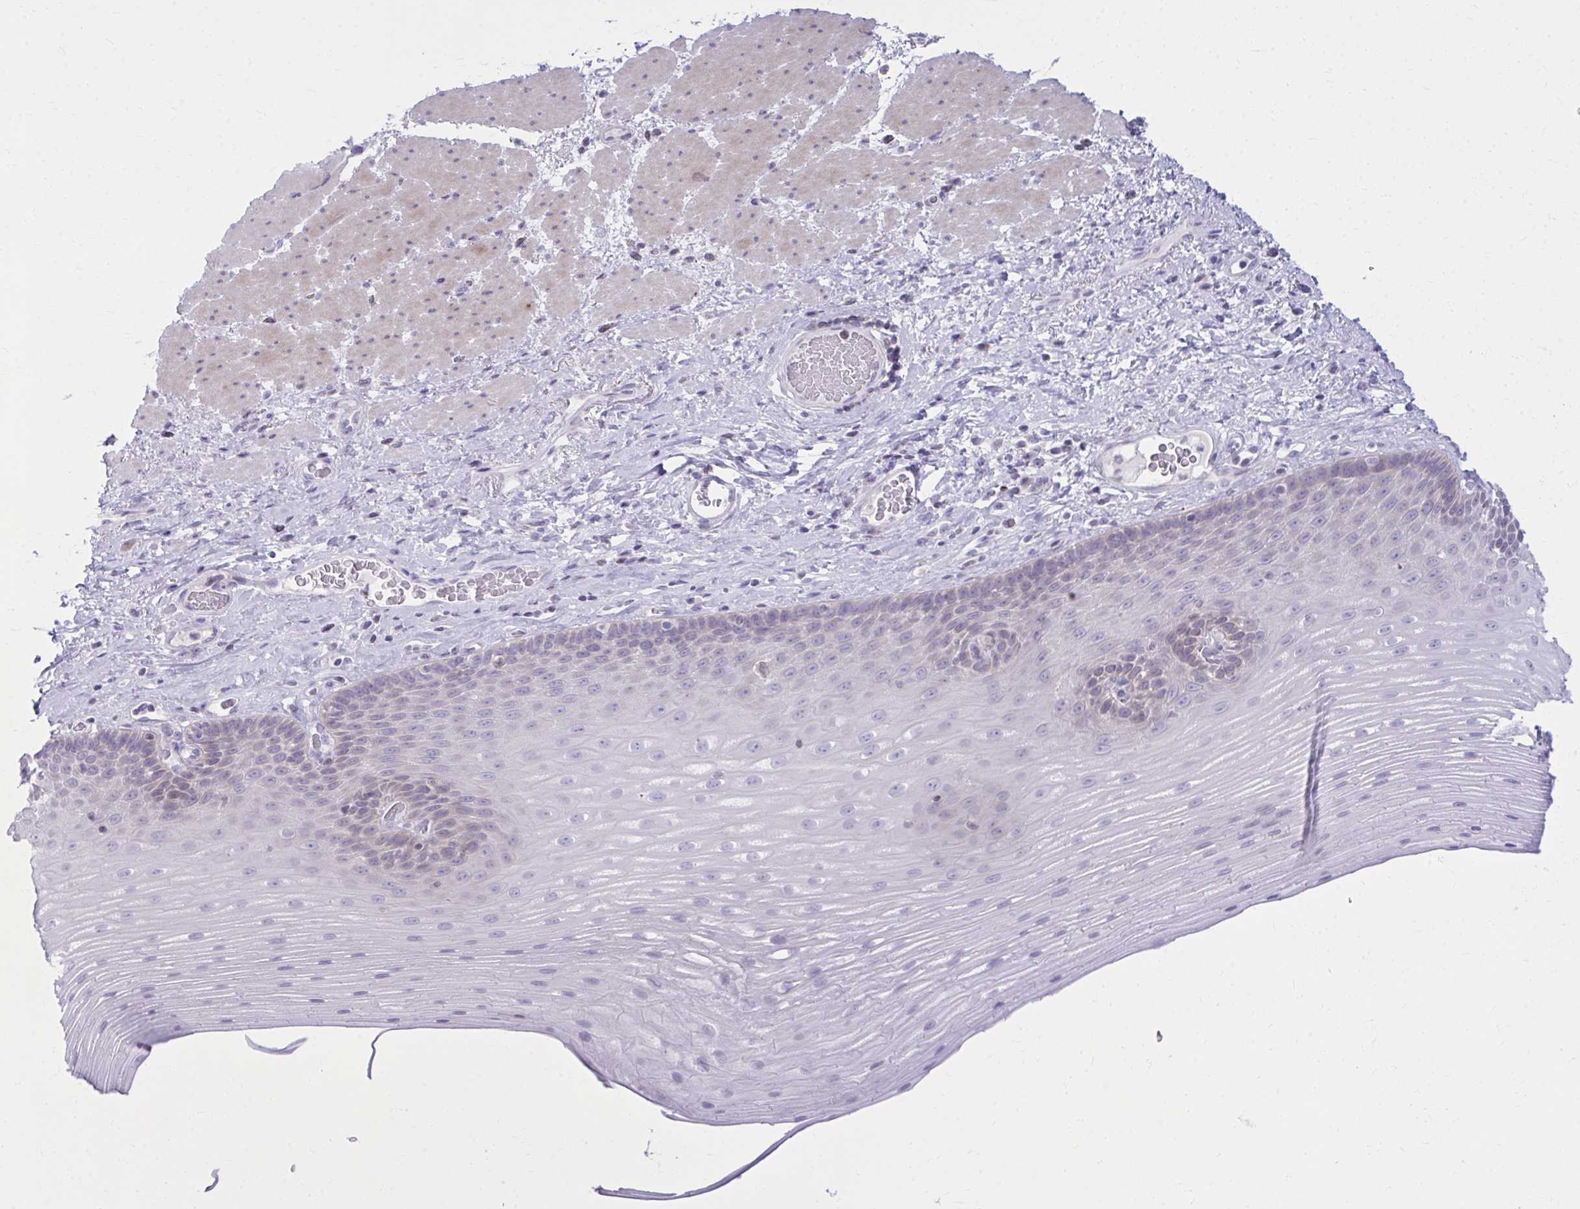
{"staining": {"intensity": "negative", "quantity": "none", "location": "none"}, "tissue": "esophagus", "cell_type": "Squamous epithelial cells", "image_type": "normal", "snomed": [{"axis": "morphology", "description": "Normal tissue, NOS"}, {"axis": "topography", "description": "Esophagus"}], "caption": "There is no significant staining in squamous epithelial cells of esophagus.", "gene": "OR7A5", "patient": {"sex": "male", "age": 62}}